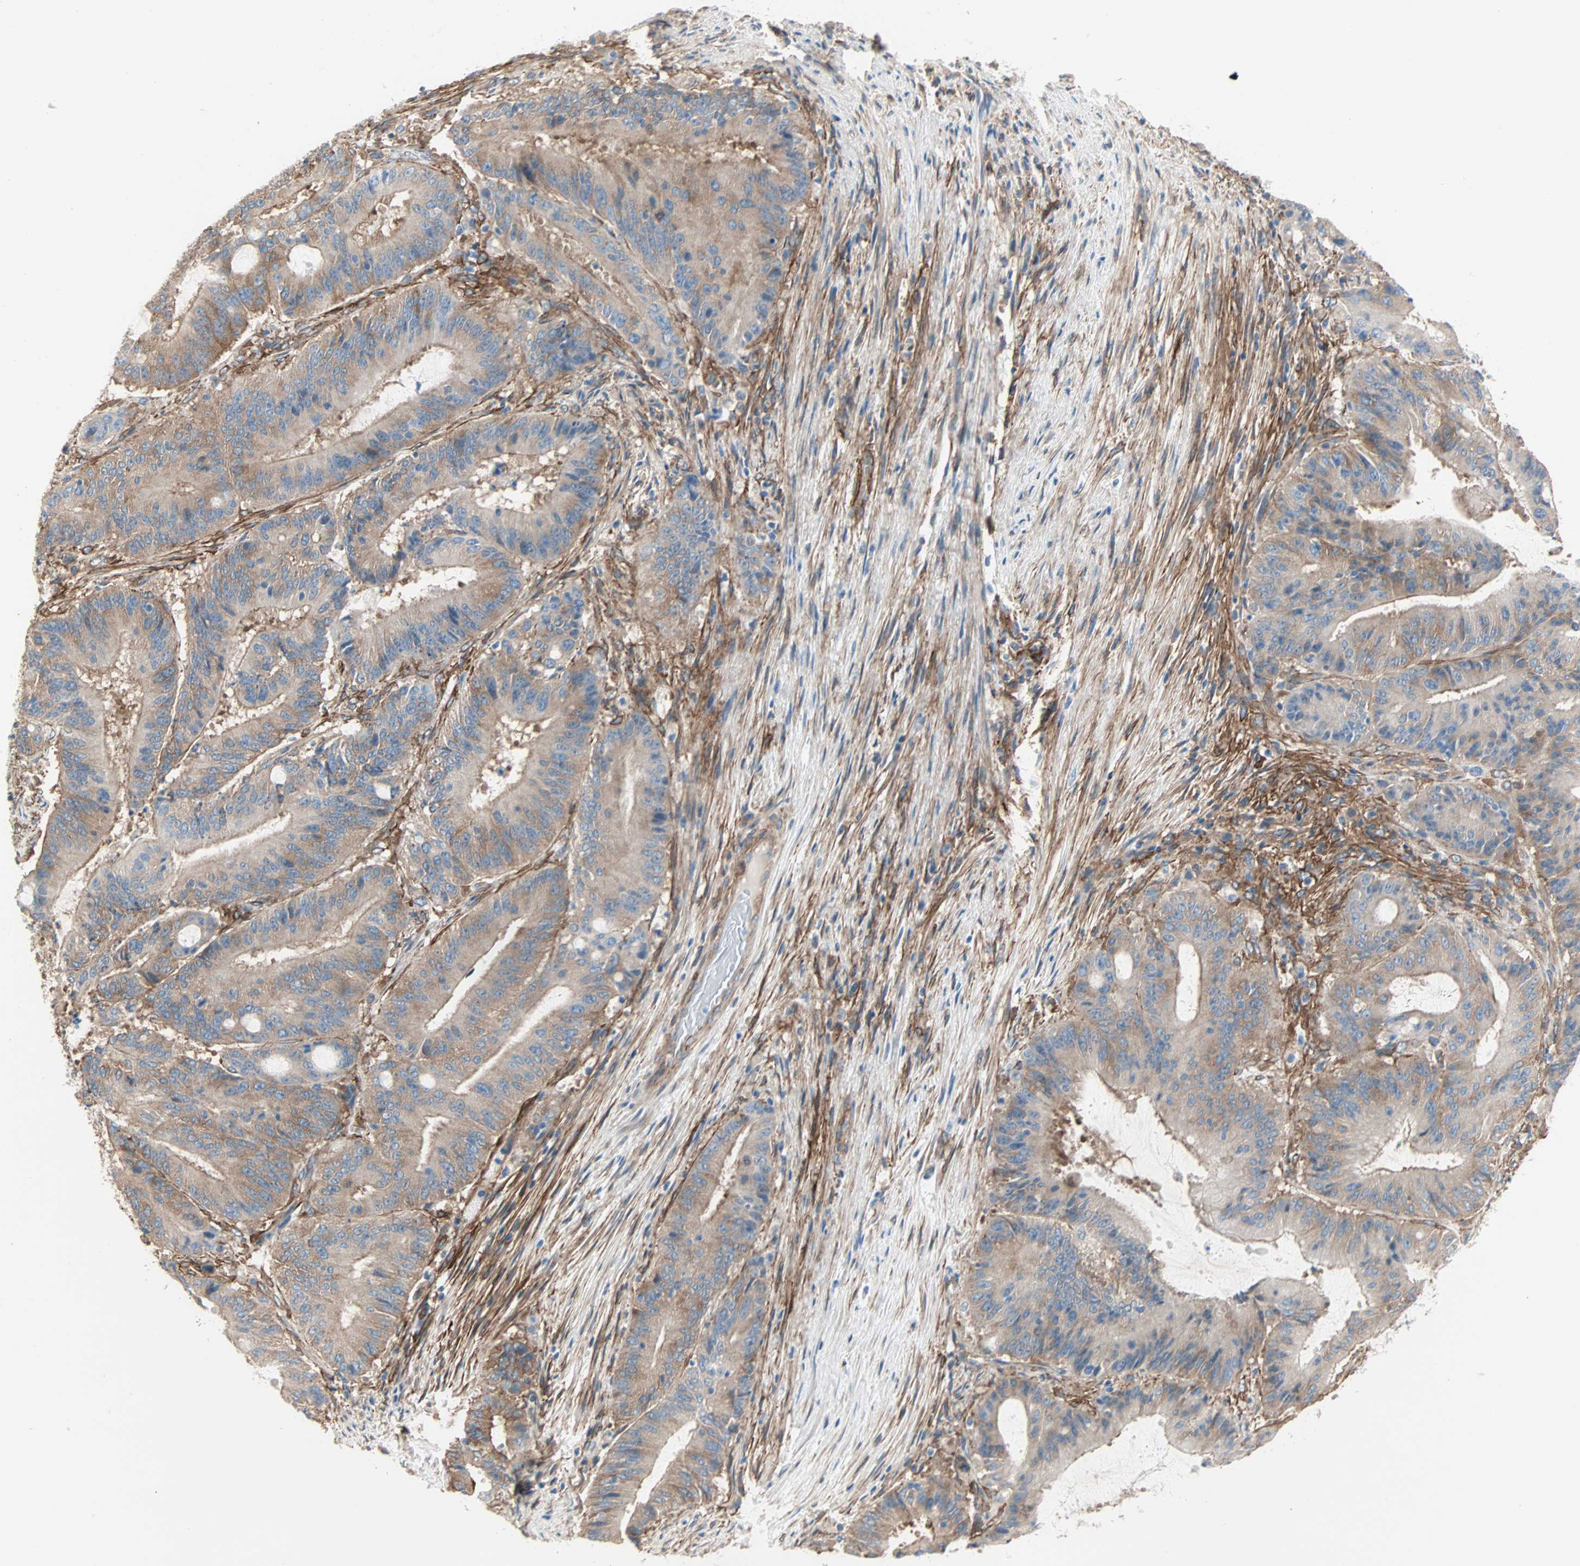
{"staining": {"intensity": "moderate", "quantity": ">75%", "location": "cytoplasmic/membranous"}, "tissue": "liver cancer", "cell_type": "Tumor cells", "image_type": "cancer", "snomed": [{"axis": "morphology", "description": "Cholangiocarcinoma"}, {"axis": "topography", "description": "Liver"}], "caption": "Tumor cells display medium levels of moderate cytoplasmic/membranous positivity in about >75% of cells in cholangiocarcinoma (liver). (DAB (3,3'-diaminobenzidine) IHC with brightfield microscopy, high magnification).", "gene": "EPB41L2", "patient": {"sex": "female", "age": 73}}